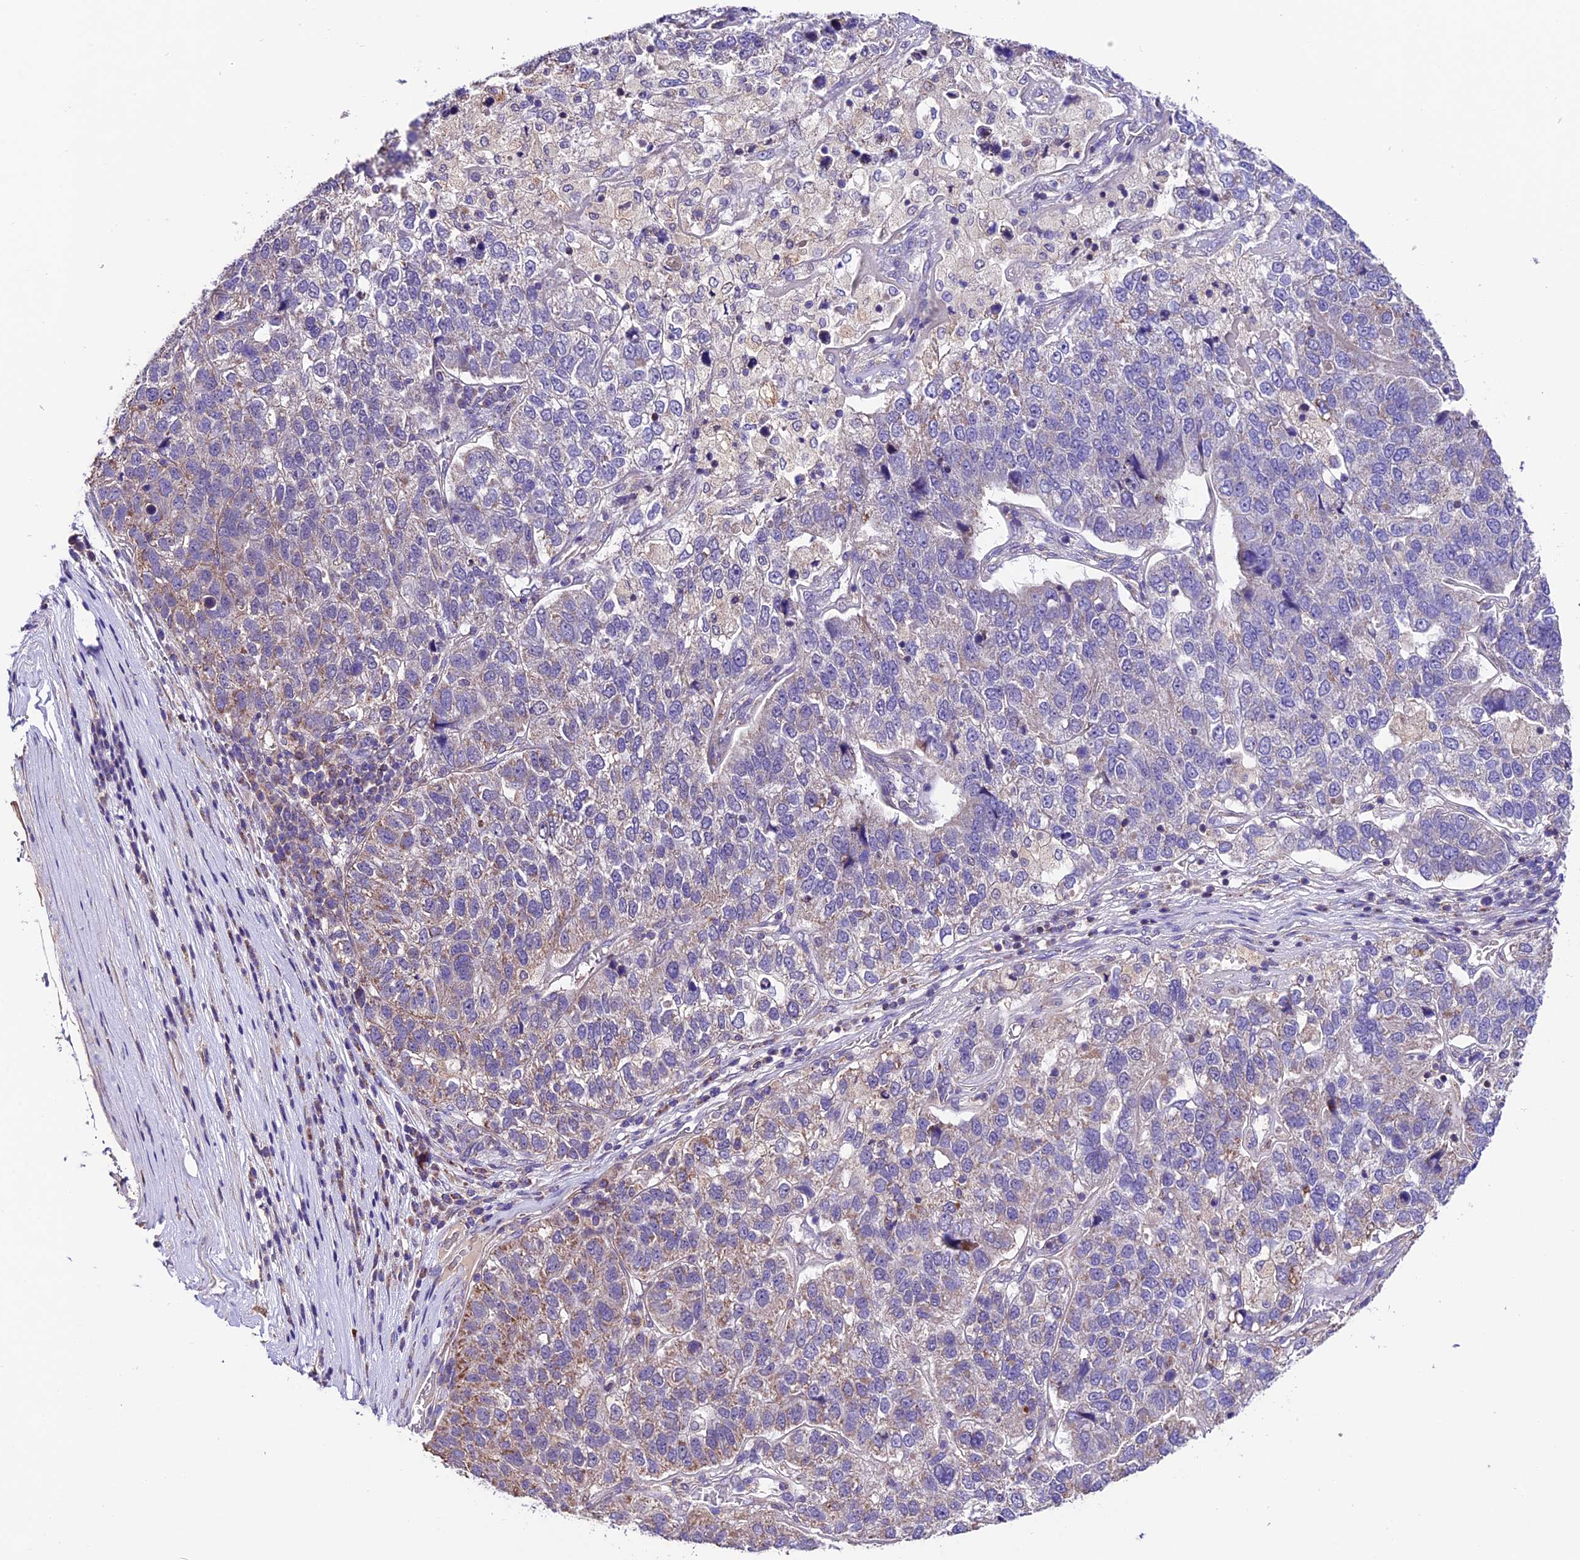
{"staining": {"intensity": "moderate", "quantity": "<25%", "location": "cytoplasmic/membranous"}, "tissue": "pancreatic cancer", "cell_type": "Tumor cells", "image_type": "cancer", "snomed": [{"axis": "morphology", "description": "Adenocarcinoma, NOS"}, {"axis": "topography", "description": "Pancreas"}], "caption": "Protein staining by immunohistochemistry (IHC) shows moderate cytoplasmic/membranous staining in approximately <25% of tumor cells in adenocarcinoma (pancreatic).", "gene": "DDX28", "patient": {"sex": "female", "age": 61}}